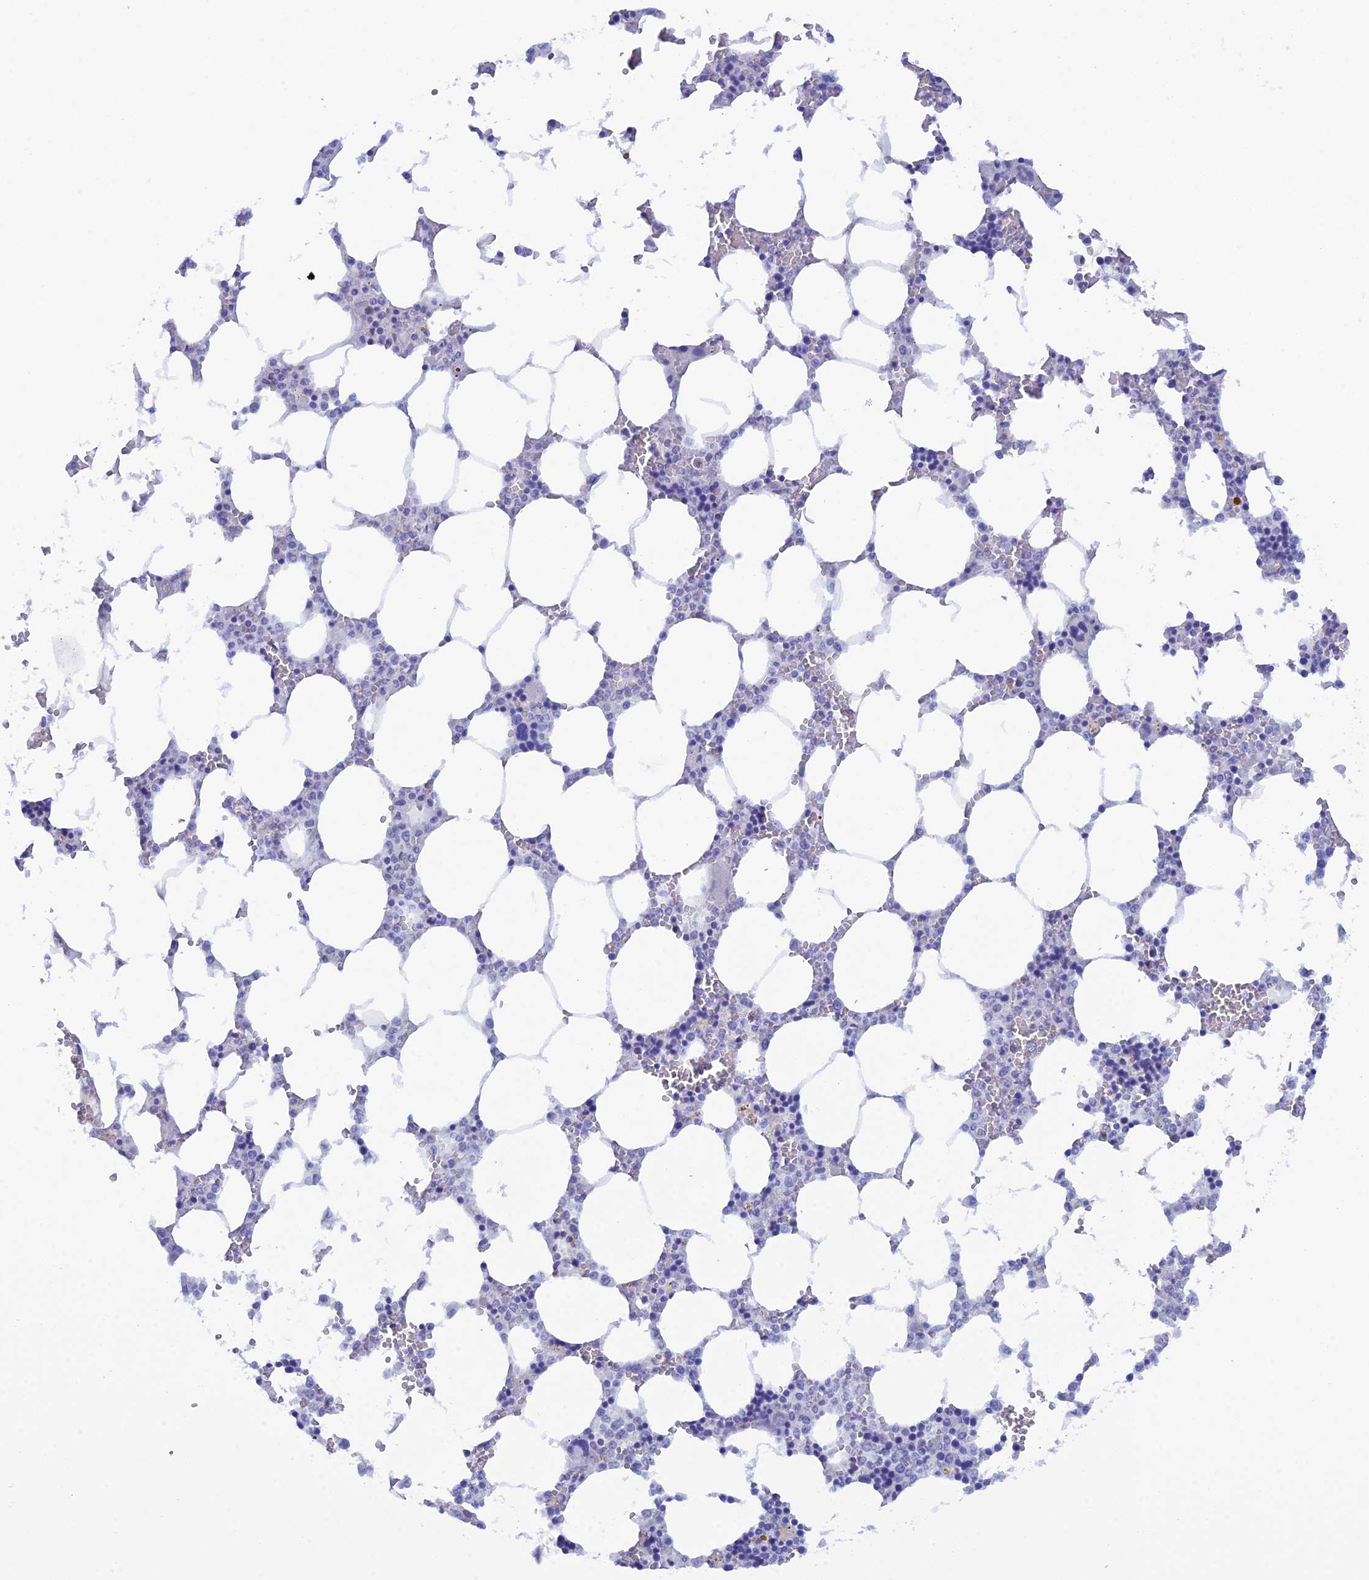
{"staining": {"intensity": "negative", "quantity": "none", "location": "none"}, "tissue": "bone marrow", "cell_type": "Hematopoietic cells", "image_type": "normal", "snomed": [{"axis": "morphology", "description": "Normal tissue, NOS"}, {"axis": "topography", "description": "Bone marrow"}], "caption": "Micrograph shows no significant protein staining in hematopoietic cells of benign bone marrow. The staining was performed using DAB (3,3'-diaminobenzidine) to visualize the protein expression in brown, while the nuclei were stained in blue with hematoxylin (Magnification: 20x).", "gene": "REG1A", "patient": {"sex": "male", "age": 64}}